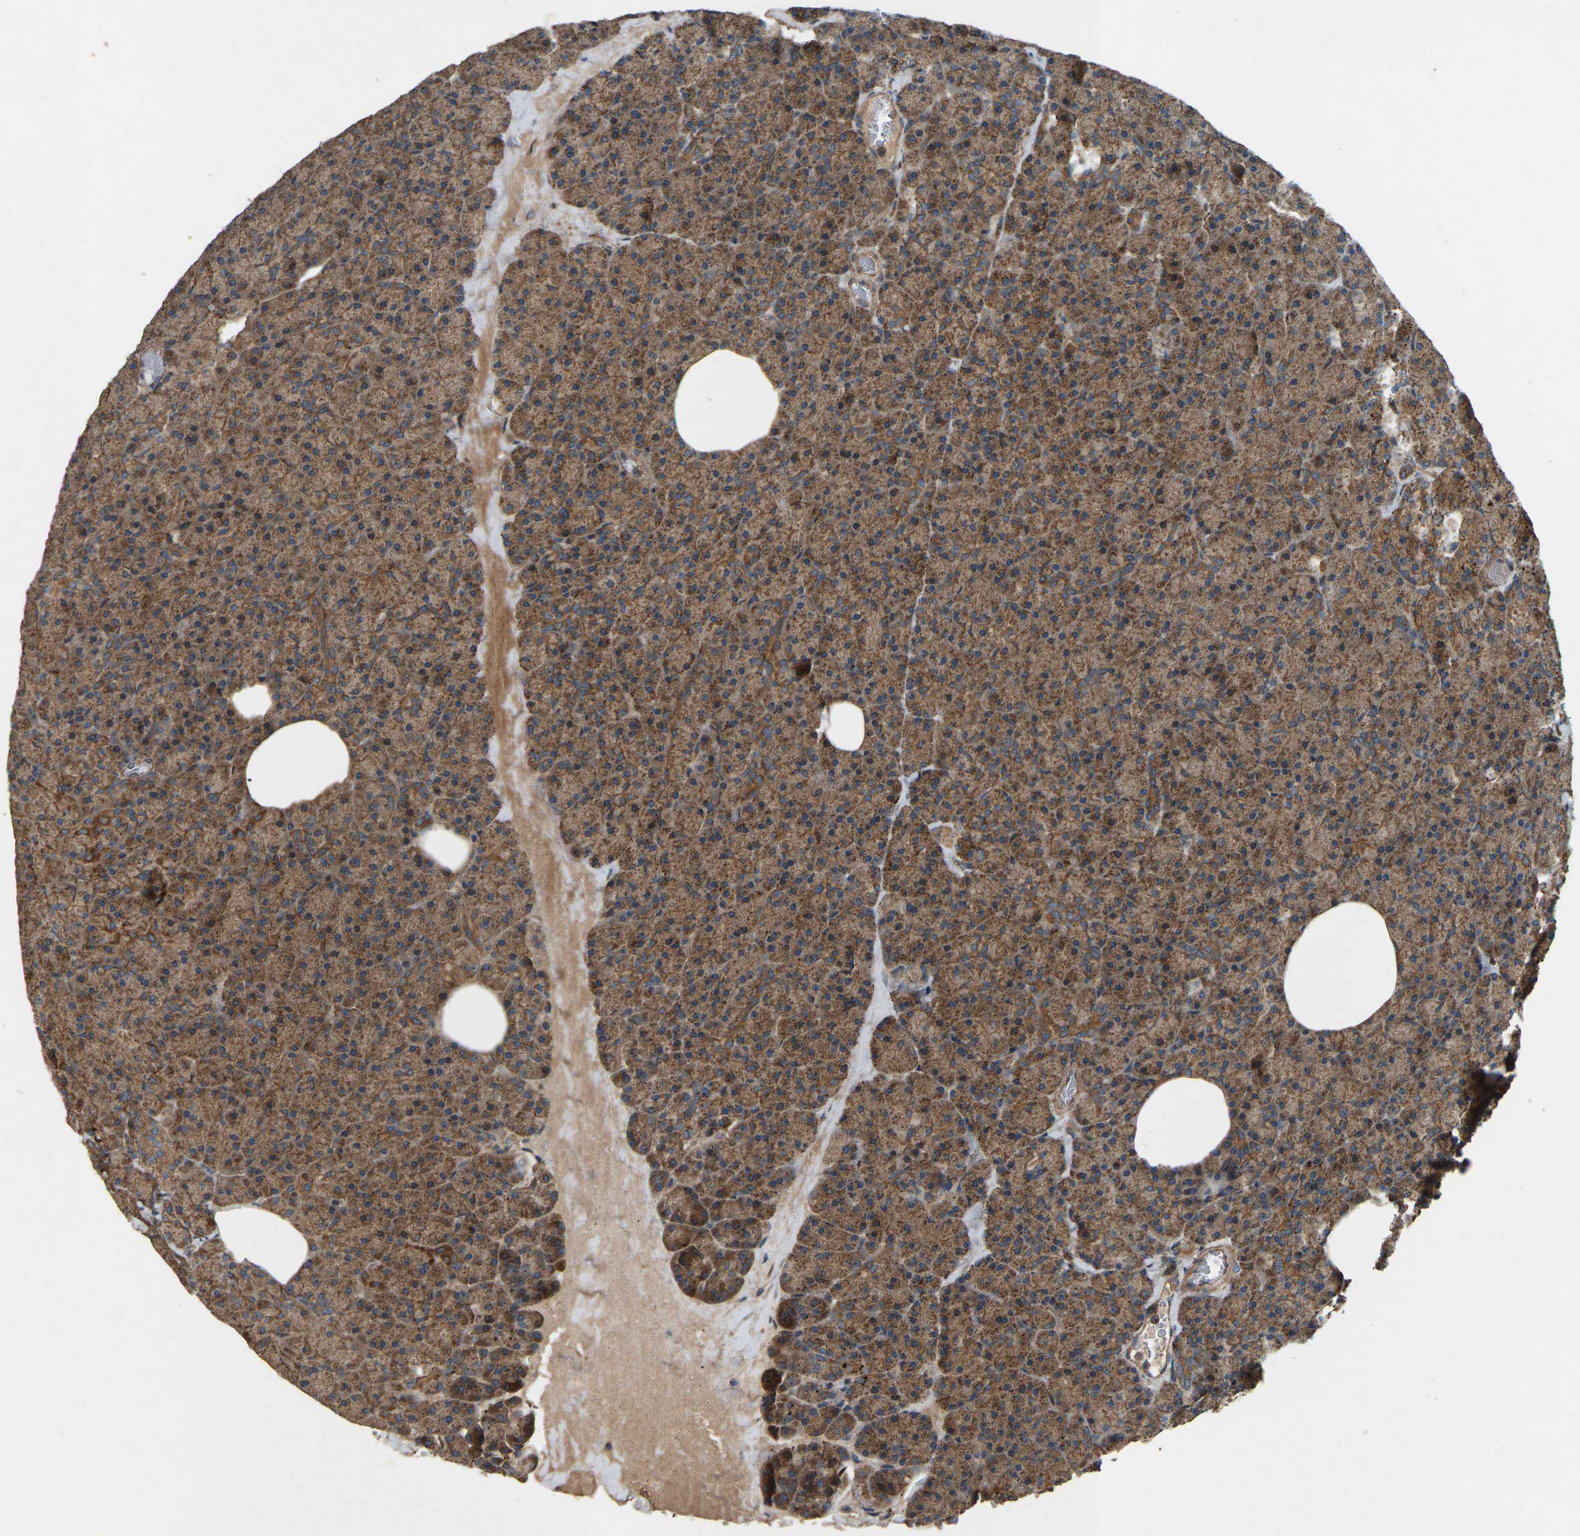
{"staining": {"intensity": "strong", "quantity": ">75%", "location": "cytoplasmic/membranous"}, "tissue": "pancreas", "cell_type": "Exocrine glandular cells", "image_type": "normal", "snomed": [{"axis": "morphology", "description": "Normal tissue, NOS"}, {"axis": "morphology", "description": "Carcinoid, malignant, NOS"}, {"axis": "topography", "description": "Pancreas"}], "caption": "Immunohistochemical staining of benign human pancreas exhibits strong cytoplasmic/membranous protein staining in approximately >75% of exocrine glandular cells.", "gene": "SAMD9L", "patient": {"sex": "female", "age": 35}}